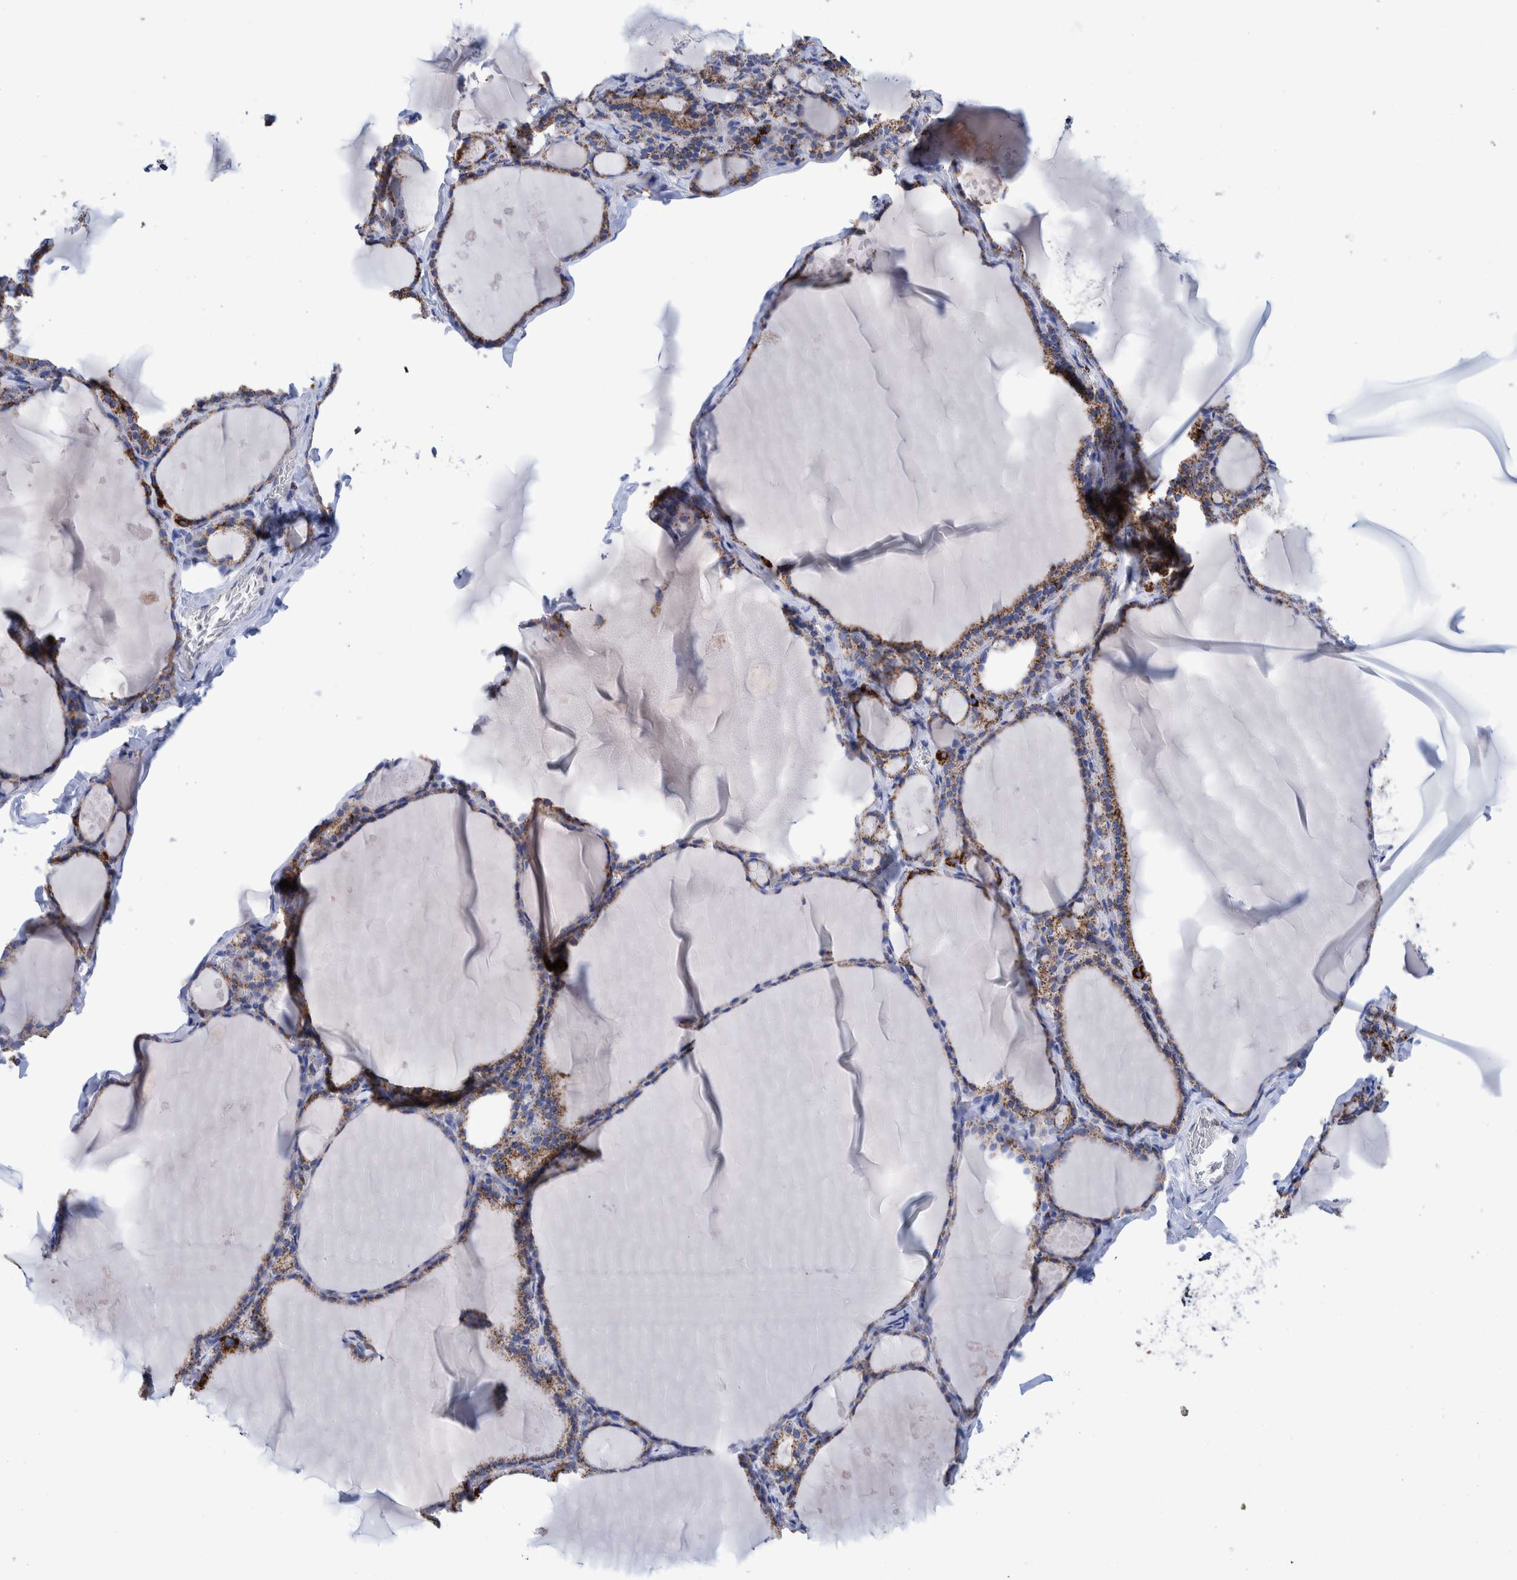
{"staining": {"intensity": "moderate", "quantity": ">75%", "location": "cytoplasmic/membranous"}, "tissue": "thyroid gland", "cell_type": "Glandular cells", "image_type": "normal", "snomed": [{"axis": "morphology", "description": "Normal tissue, NOS"}, {"axis": "topography", "description": "Thyroid gland"}], "caption": "Glandular cells display moderate cytoplasmic/membranous positivity in approximately >75% of cells in normal thyroid gland.", "gene": "DECR1", "patient": {"sex": "male", "age": 56}}